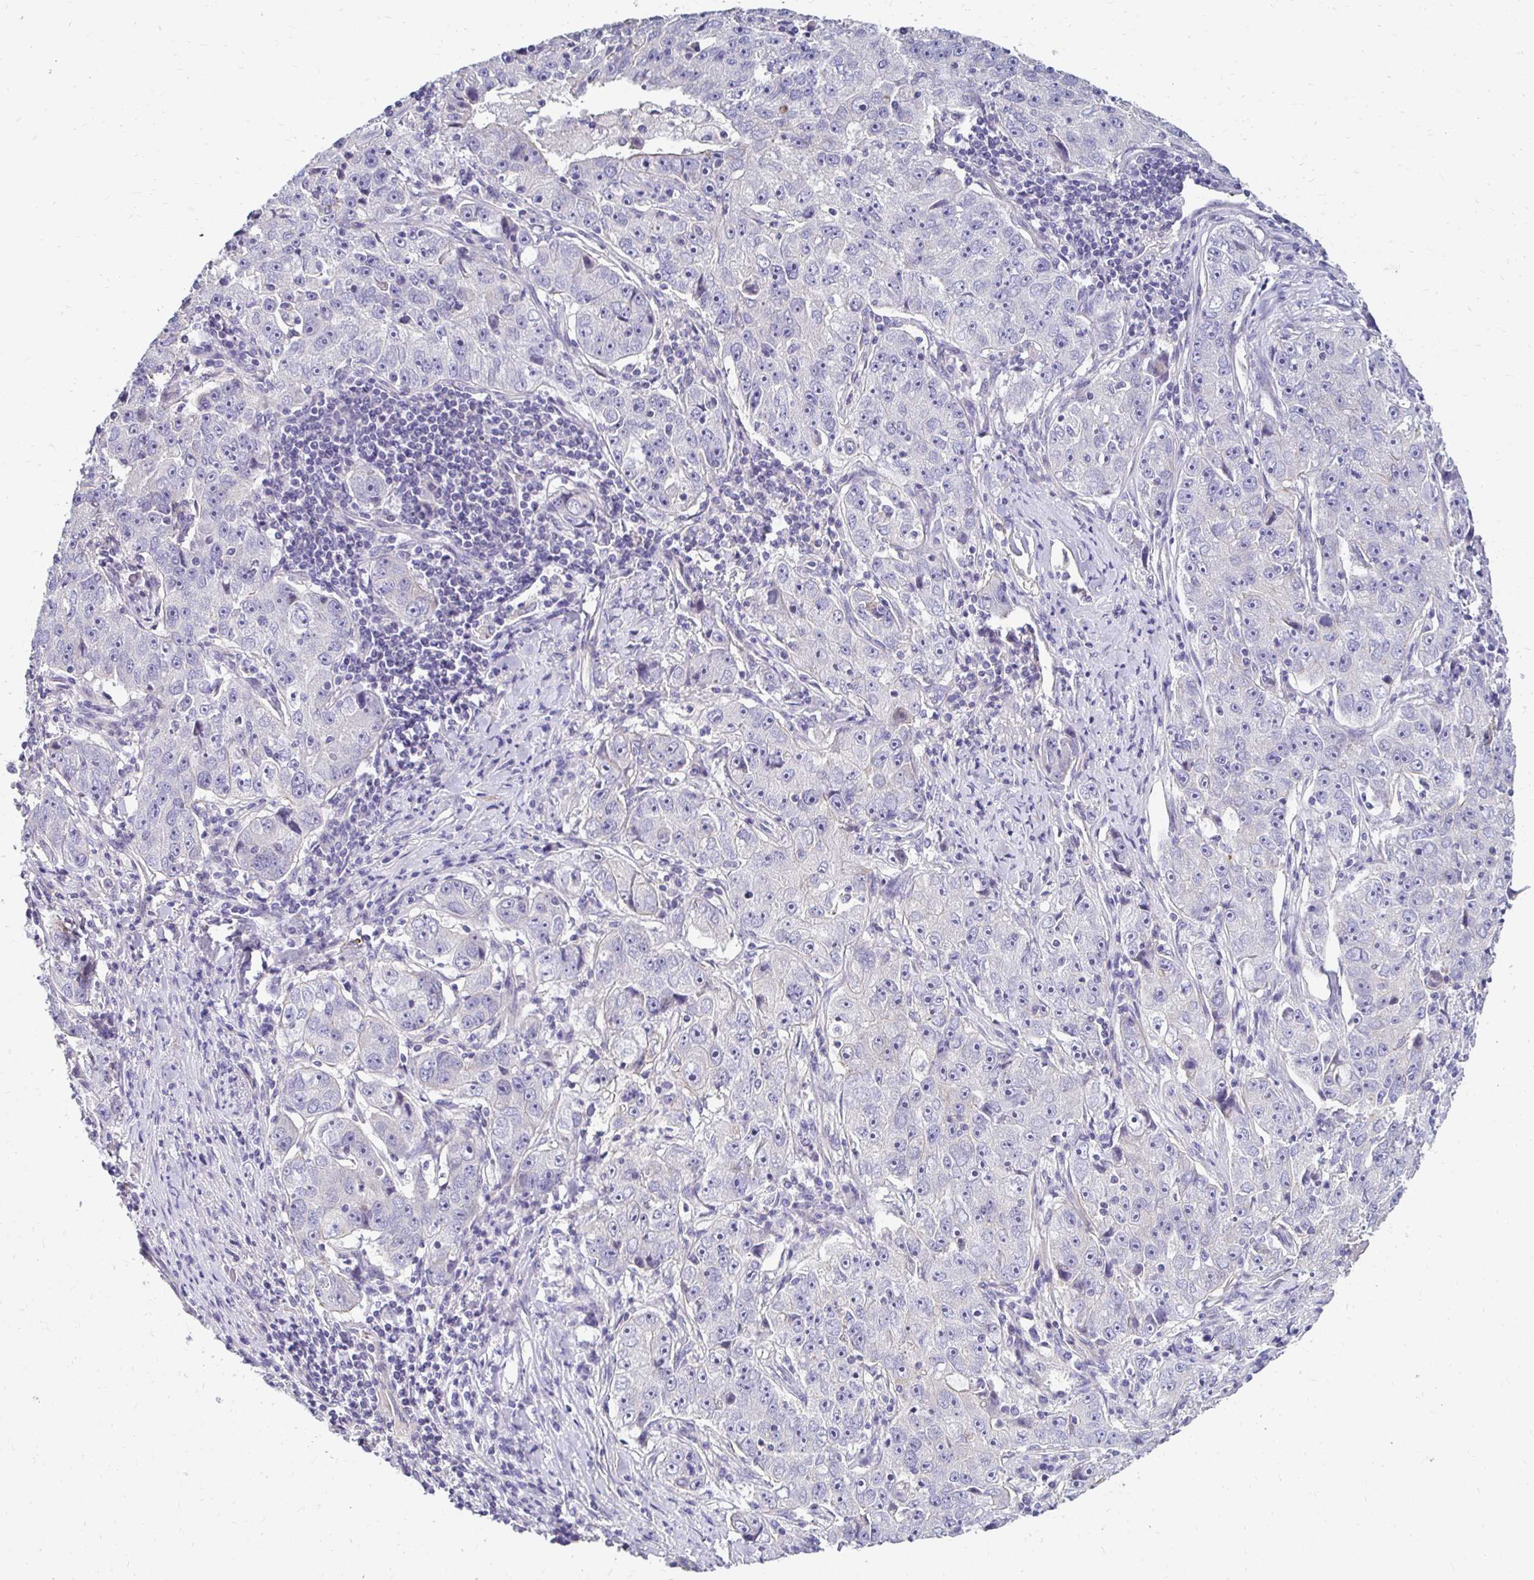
{"staining": {"intensity": "negative", "quantity": "none", "location": "none"}, "tissue": "lung cancer", "cell_type": "Tumor cells", "image_type": "cancer", "snomed": [{"axis": "morphology", "description": "Normal morphology"}, {"axis": "morphology", "description": "Adenocarcinoma, NOS"}, {"axis": "topography", "description": "Lymph node"}, {"axis": "topography", "description": "Lung"}], "caption": "A histopathology image of lung cancer stained for a protein exhibits no brown staining in tumor cells.", "gene": "AKAP6", "patient": {"sex": "female", "age": 57}}